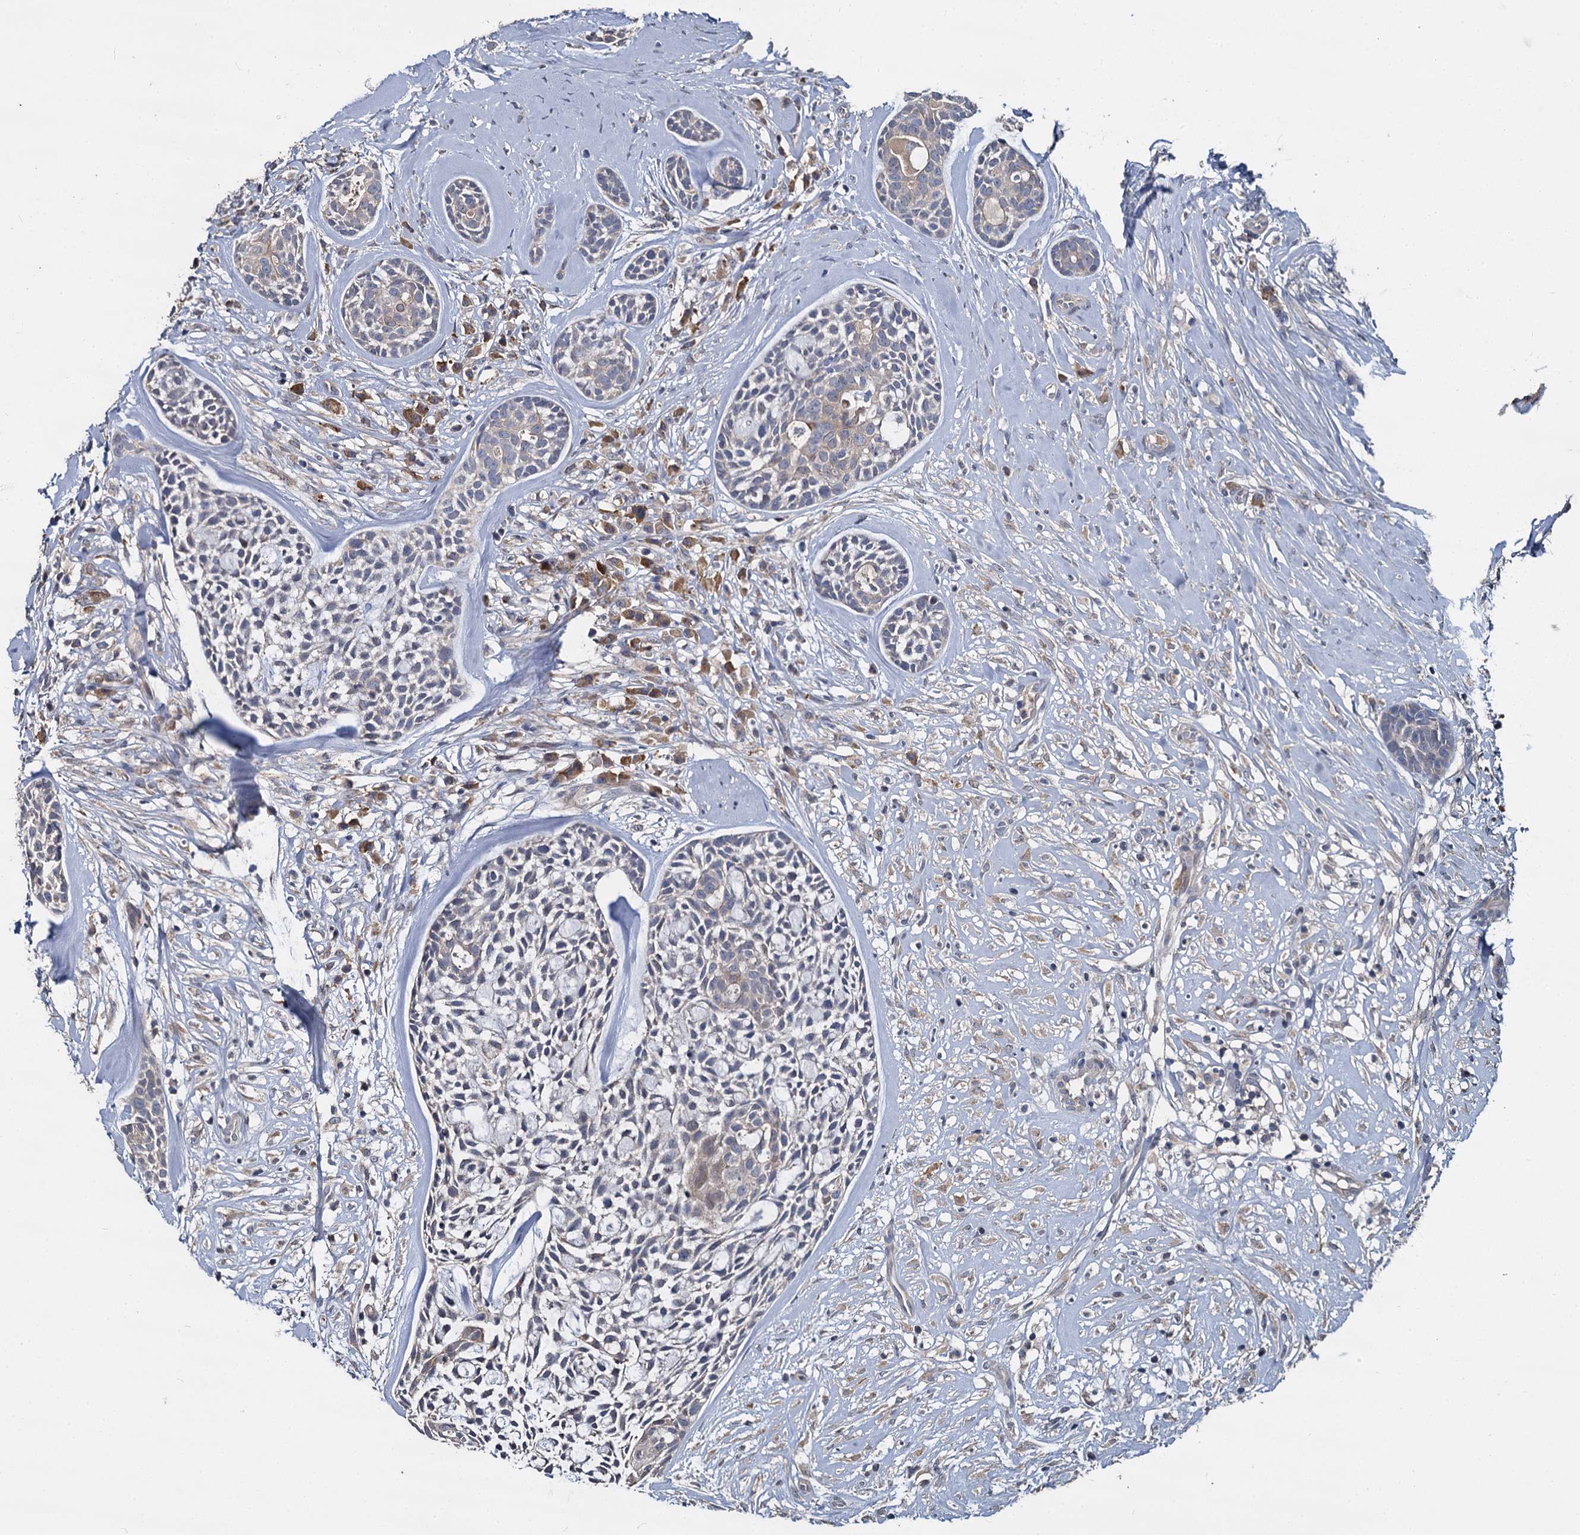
{"staining": {"intensity": "weak", "quantity": "<25%", "location": "cytoplasmic/membranous"}, "tissue": "head and neck cancer", "cell_type": "Tumor cells", "image_type": "cancer", "snomed": [{"axis": "morphology", "description": "Adenocarcinoma, NOS"}, {"axis": "topography", "description": "Subcutis"}, {"axis": "topography", "description": "Head-Neck"}], "caption": "High magnification brightfield microscopy of head and neck adenocarcinoma stained with DAB (3,3'-diaminobenzidine) (brown) and counterstained with hematoxylin (blue): tumor cells show no significant expression. Nuclei are stained in blue.", "gene": "CCDC184", "patient": {"sex": "female", "age": 73}}